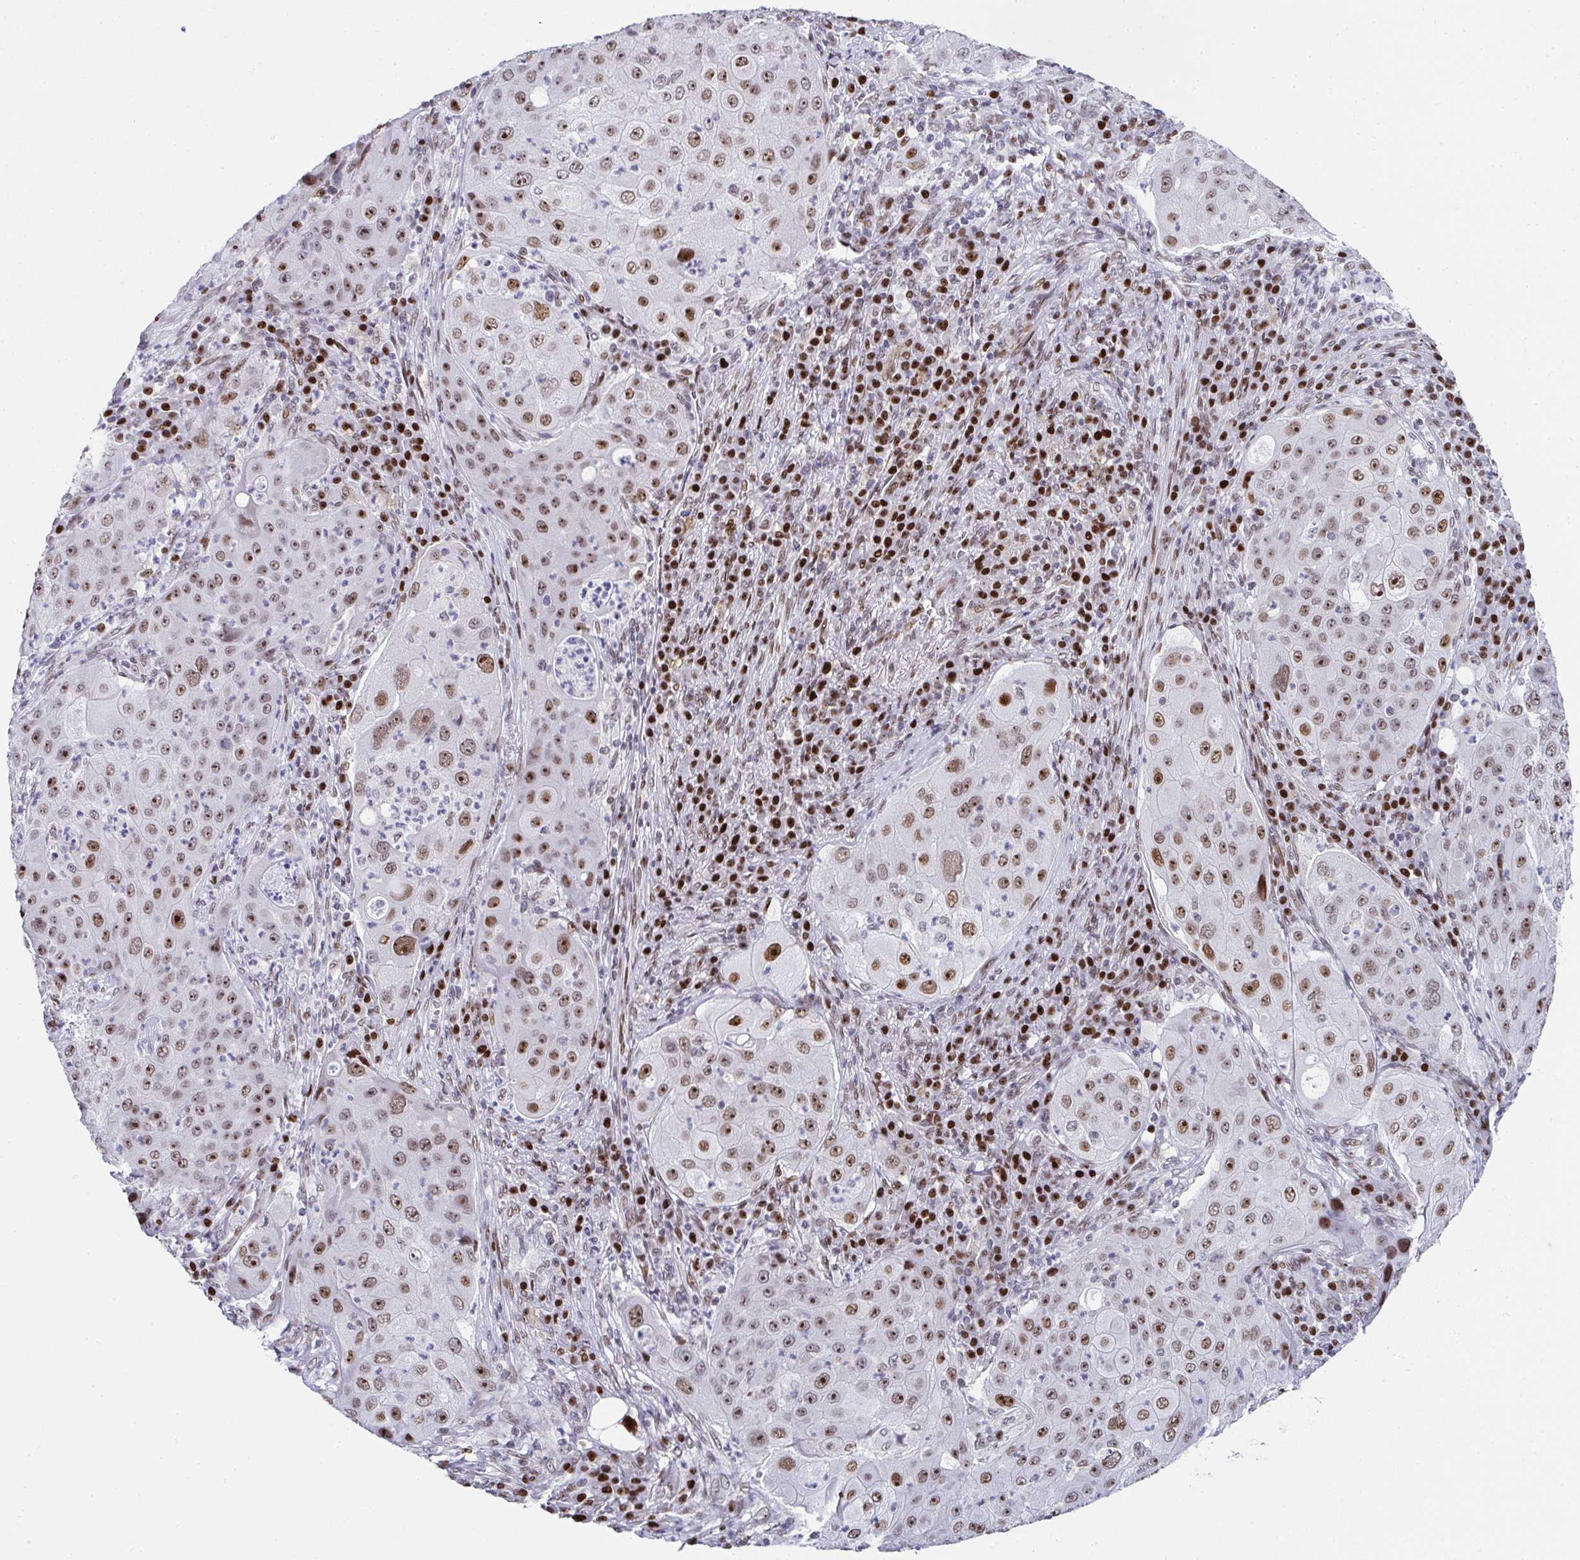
{"staining": {"intensity": "moderate", "quantity": ">75%", "location": "nuclear"}, "tissue": "lung cancer", "cell_type": "Tumor cells", "image_type": "cancer", "snomed": [{"axis": "morphology", "description": "Squamous cell carcinoma, NOS"}, {"axis": "topography", "description": "Lung"}], "caption": "IHC photomicrograph of neoplastic tissue: lung cancer stained using immunohistochemistry (IHC) exhibits medium levels of moderate protein expression localized specifically in the nuclear of tumor cells, appearing as a nuclear brown color.", "gene": "RB1", "patient": {"sex": "female", "age": 59}}